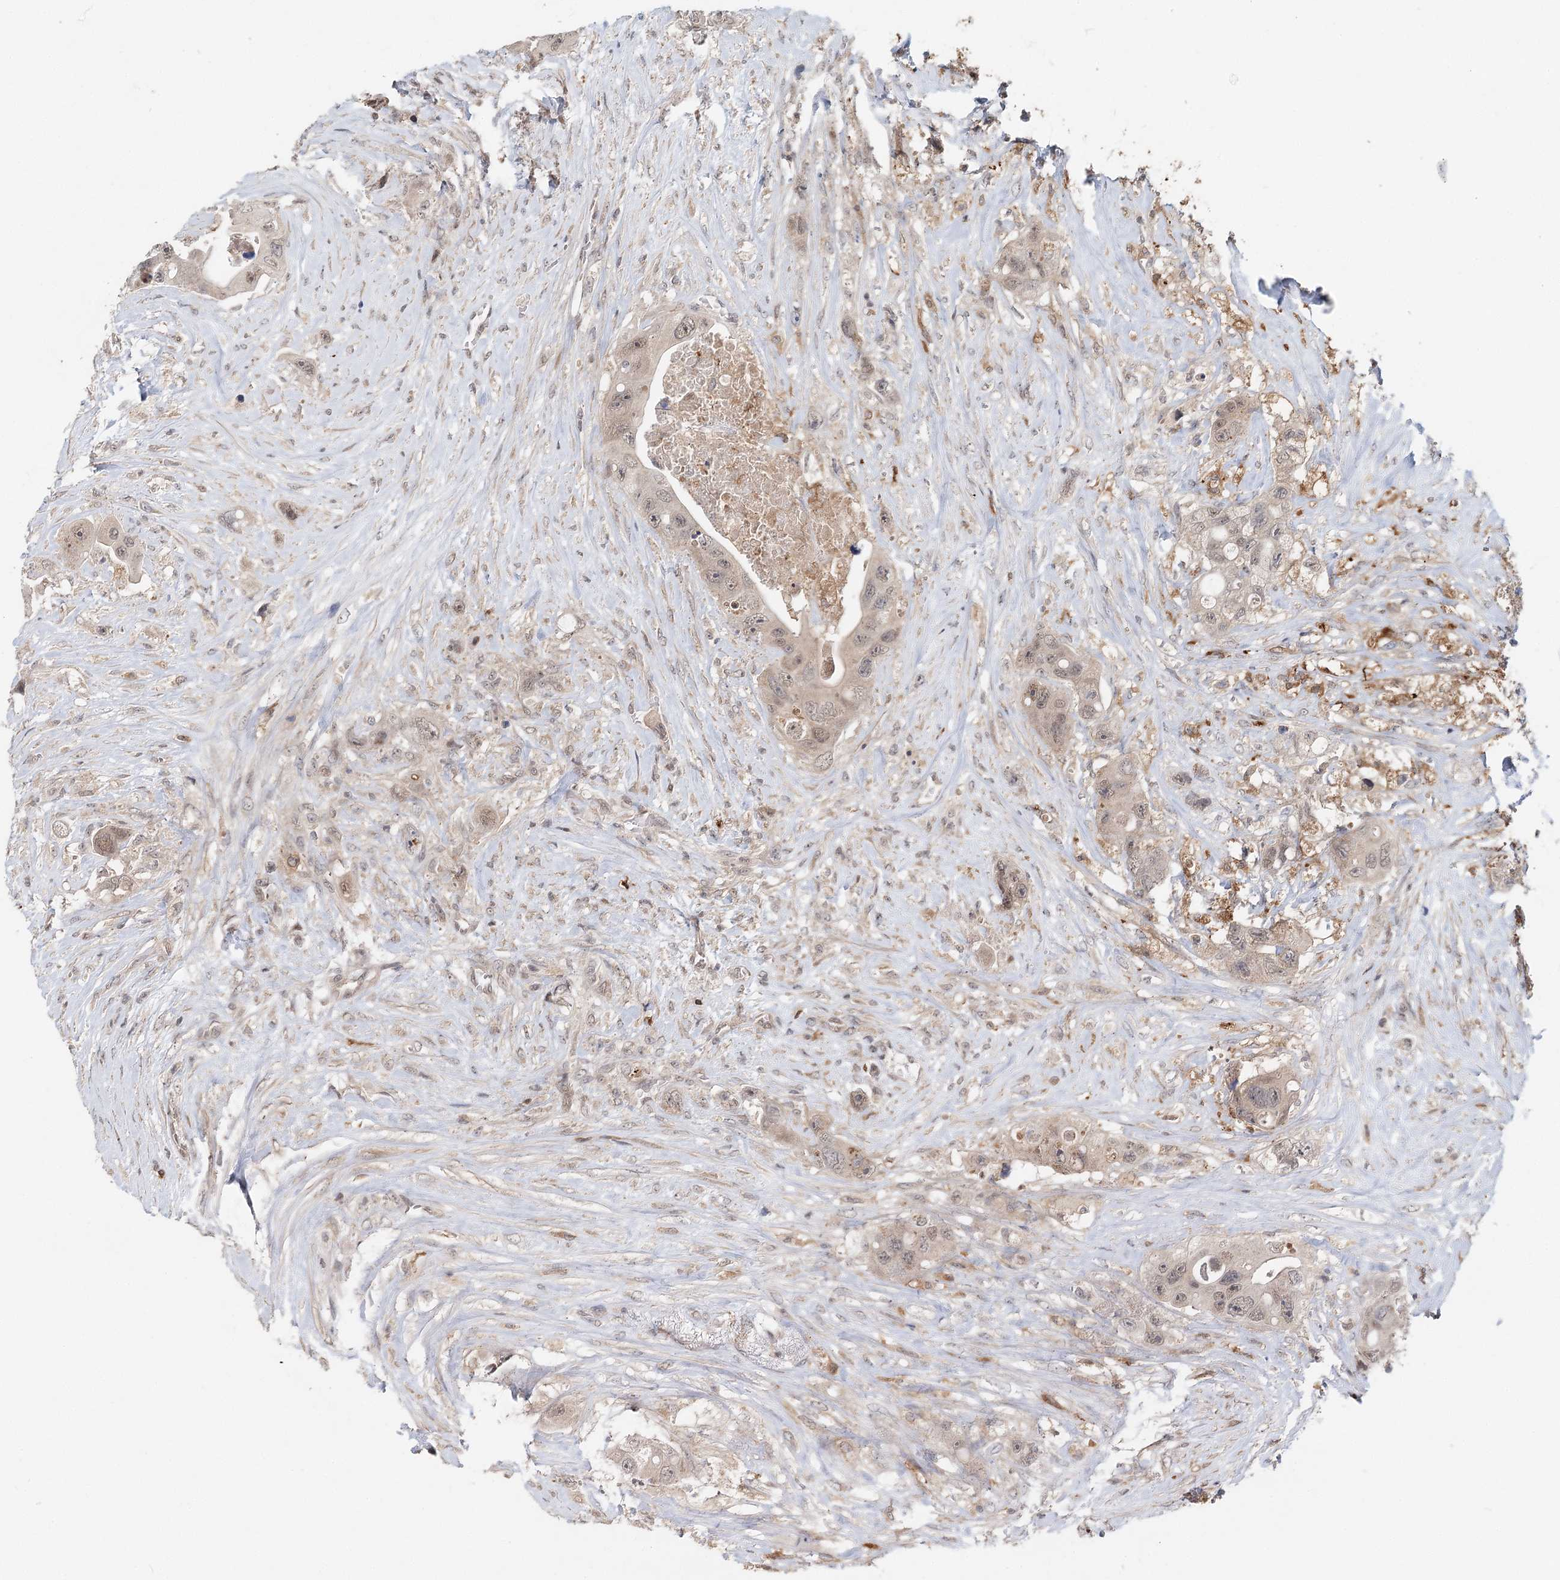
{"staining": {"intensity": "weak", "quantity": "<25%", "location": "nuclear"}, "tissue": "colorectal cancer", "cell_type": "Tumor cells", "image_type": "cancer", "snomed": [{"axis": "morphology", "description": "Adenocarcinoma, NOS"}, {"axis": "topography", "description": "Colon"}], "caption": "Immunohistochemical staining of human colorectal cancer (adenocarcinoma) displays no significant positivity in tumor cells.", "gene": "AP3B1", "patient": {"sex": "female", "age": 46}}